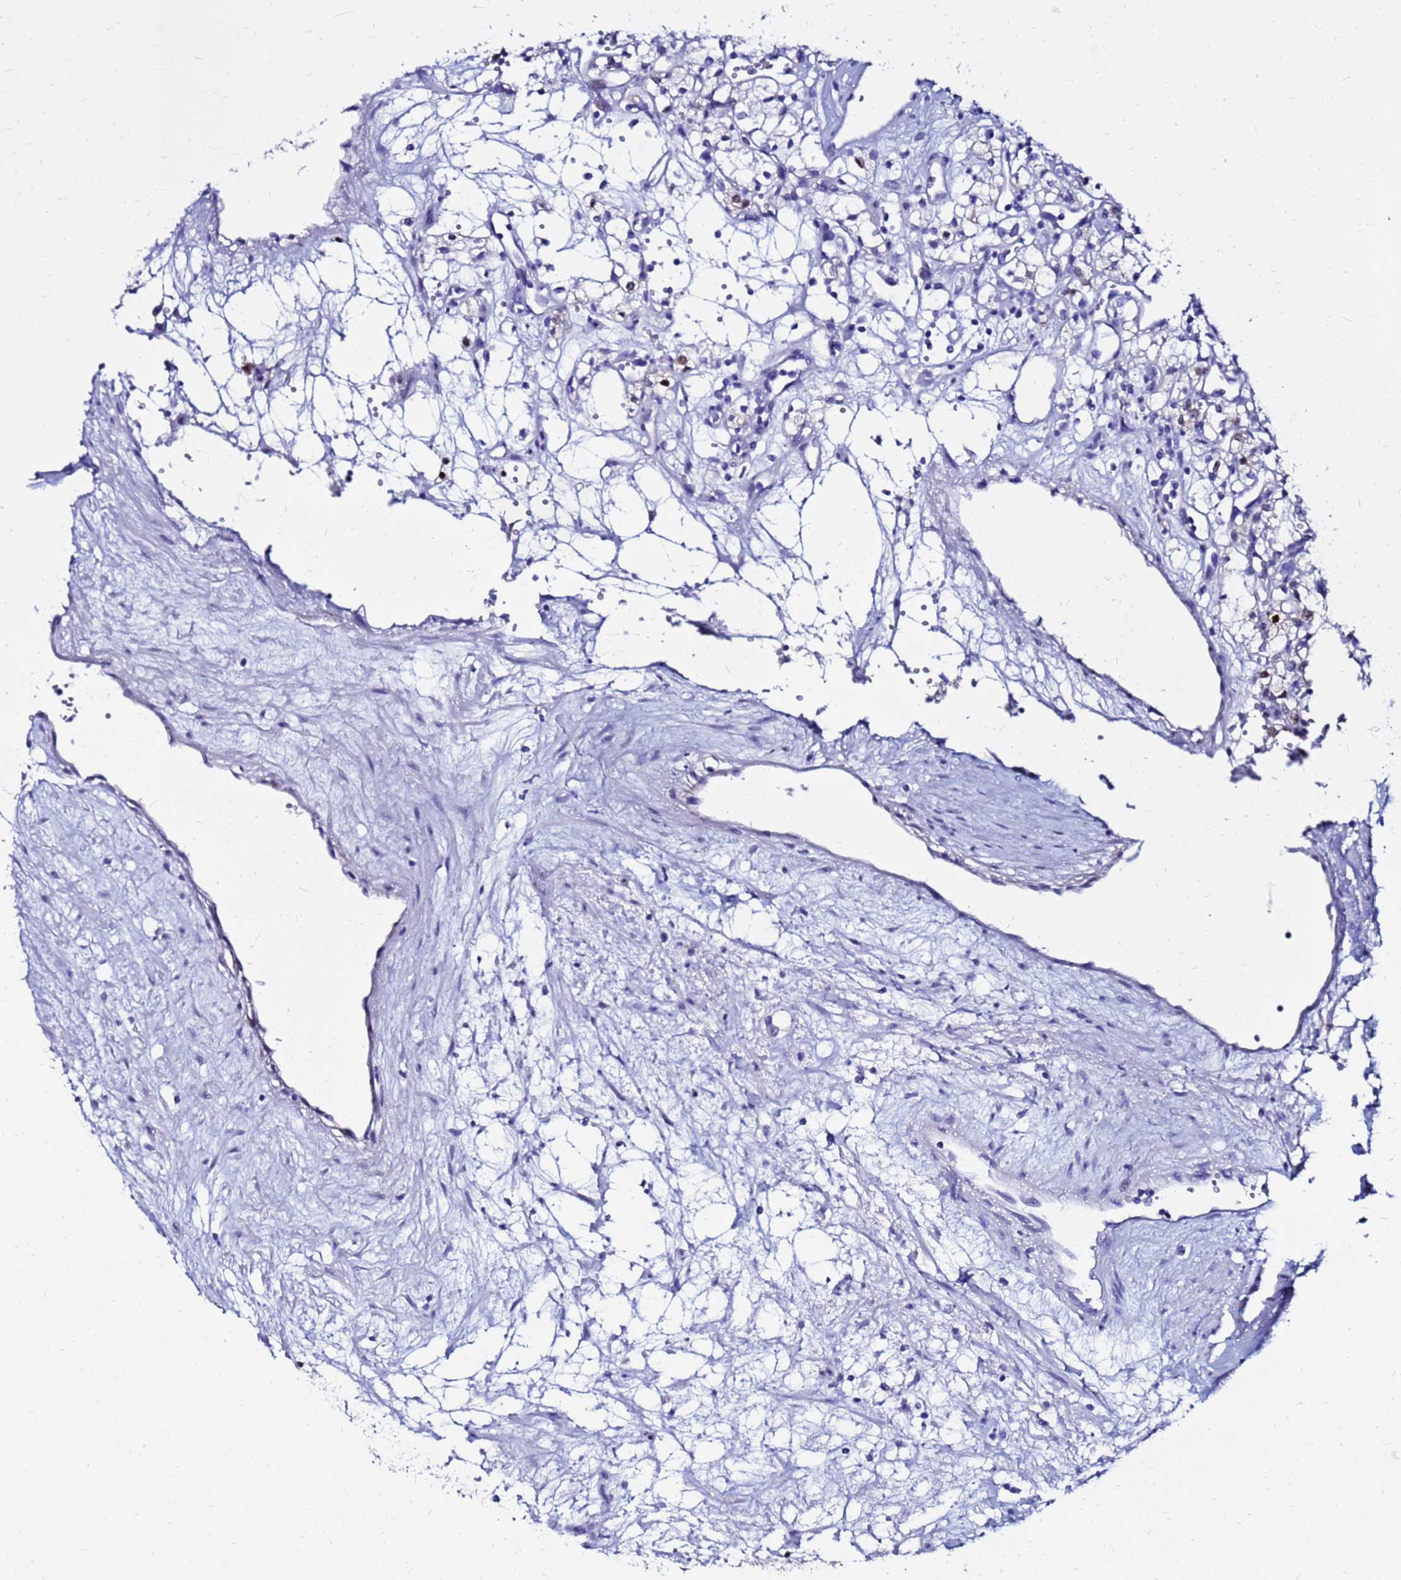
{"staining": {"intensity": "negative", "quantity": "none", "location": "none"}, "tissue": "renal cancer", "cell_type": "Tumor cells", "image_type": "cancer", "snomed": [{"axis": "morphology", "description": "Adenocarcinoma, NOS"}, {"axis": "topography", "description": "Kidney"}], "caption": "IHC image of renal cancer stained for a protein (brown), which displays no staining in tumor cells.", "gene": "PPP1R14C", "patient": {"sex": "male", "age": 59}}